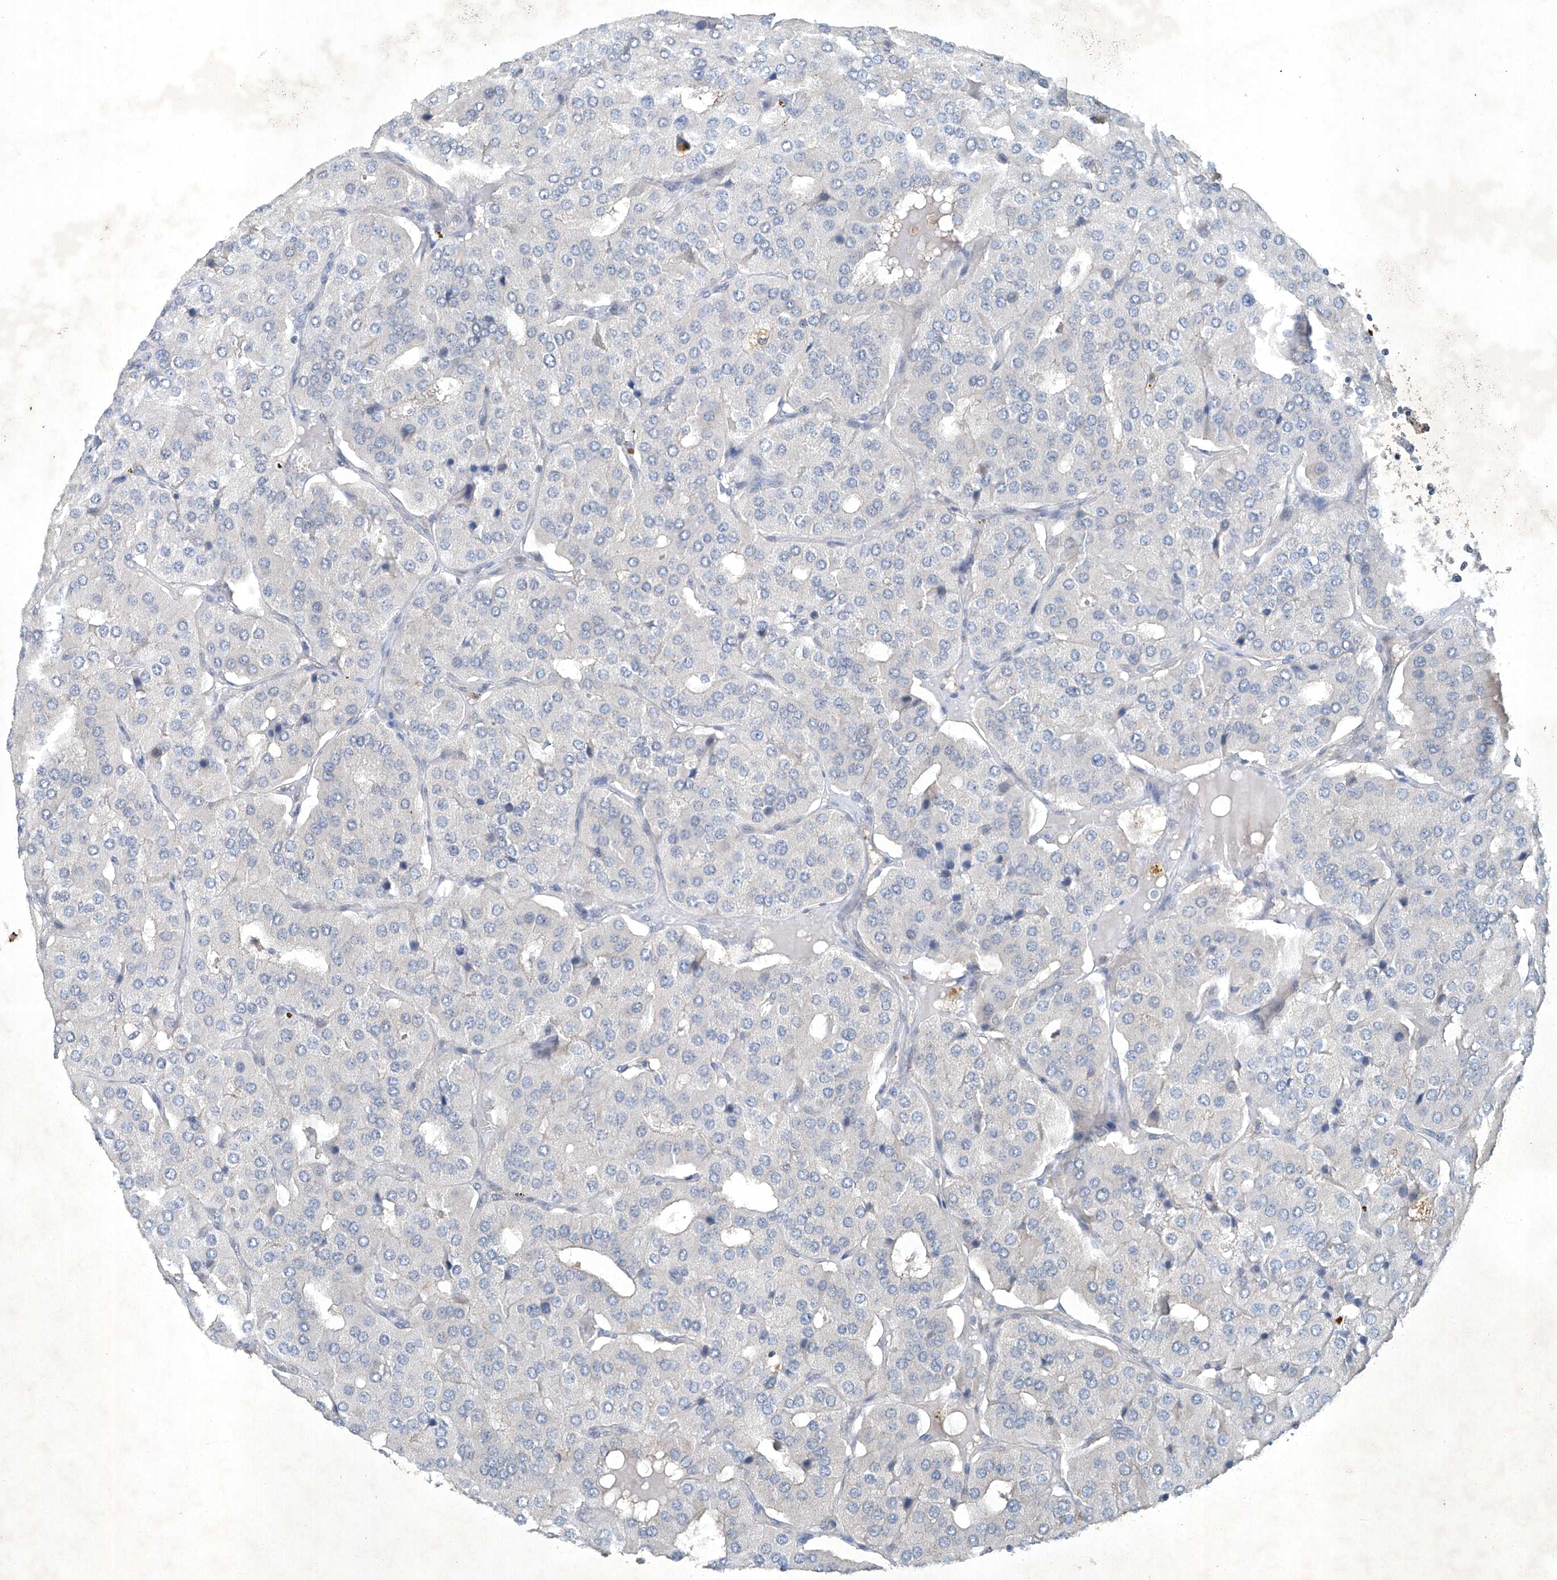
{"staining": {"intensity": "negative", "quantity": "none", "location": "none"}, "tissue": "parathyroid gland", "cell_type": "Glandular cells", "image_type": "normal", "snomed": [{"axis": "morphology", "description": "Normal tissue, NOS"}, {"axis": "morphology", "description": "Adenoma, NOS"}, {"axis": "topography", "description": "Parathyroid gland"}], "caption": "IHC of unremarkable parathyroid gland reveals no positivity in glandular cells.", "gene": "TAF8", "patient": {"sex": "female", "age": 86}}